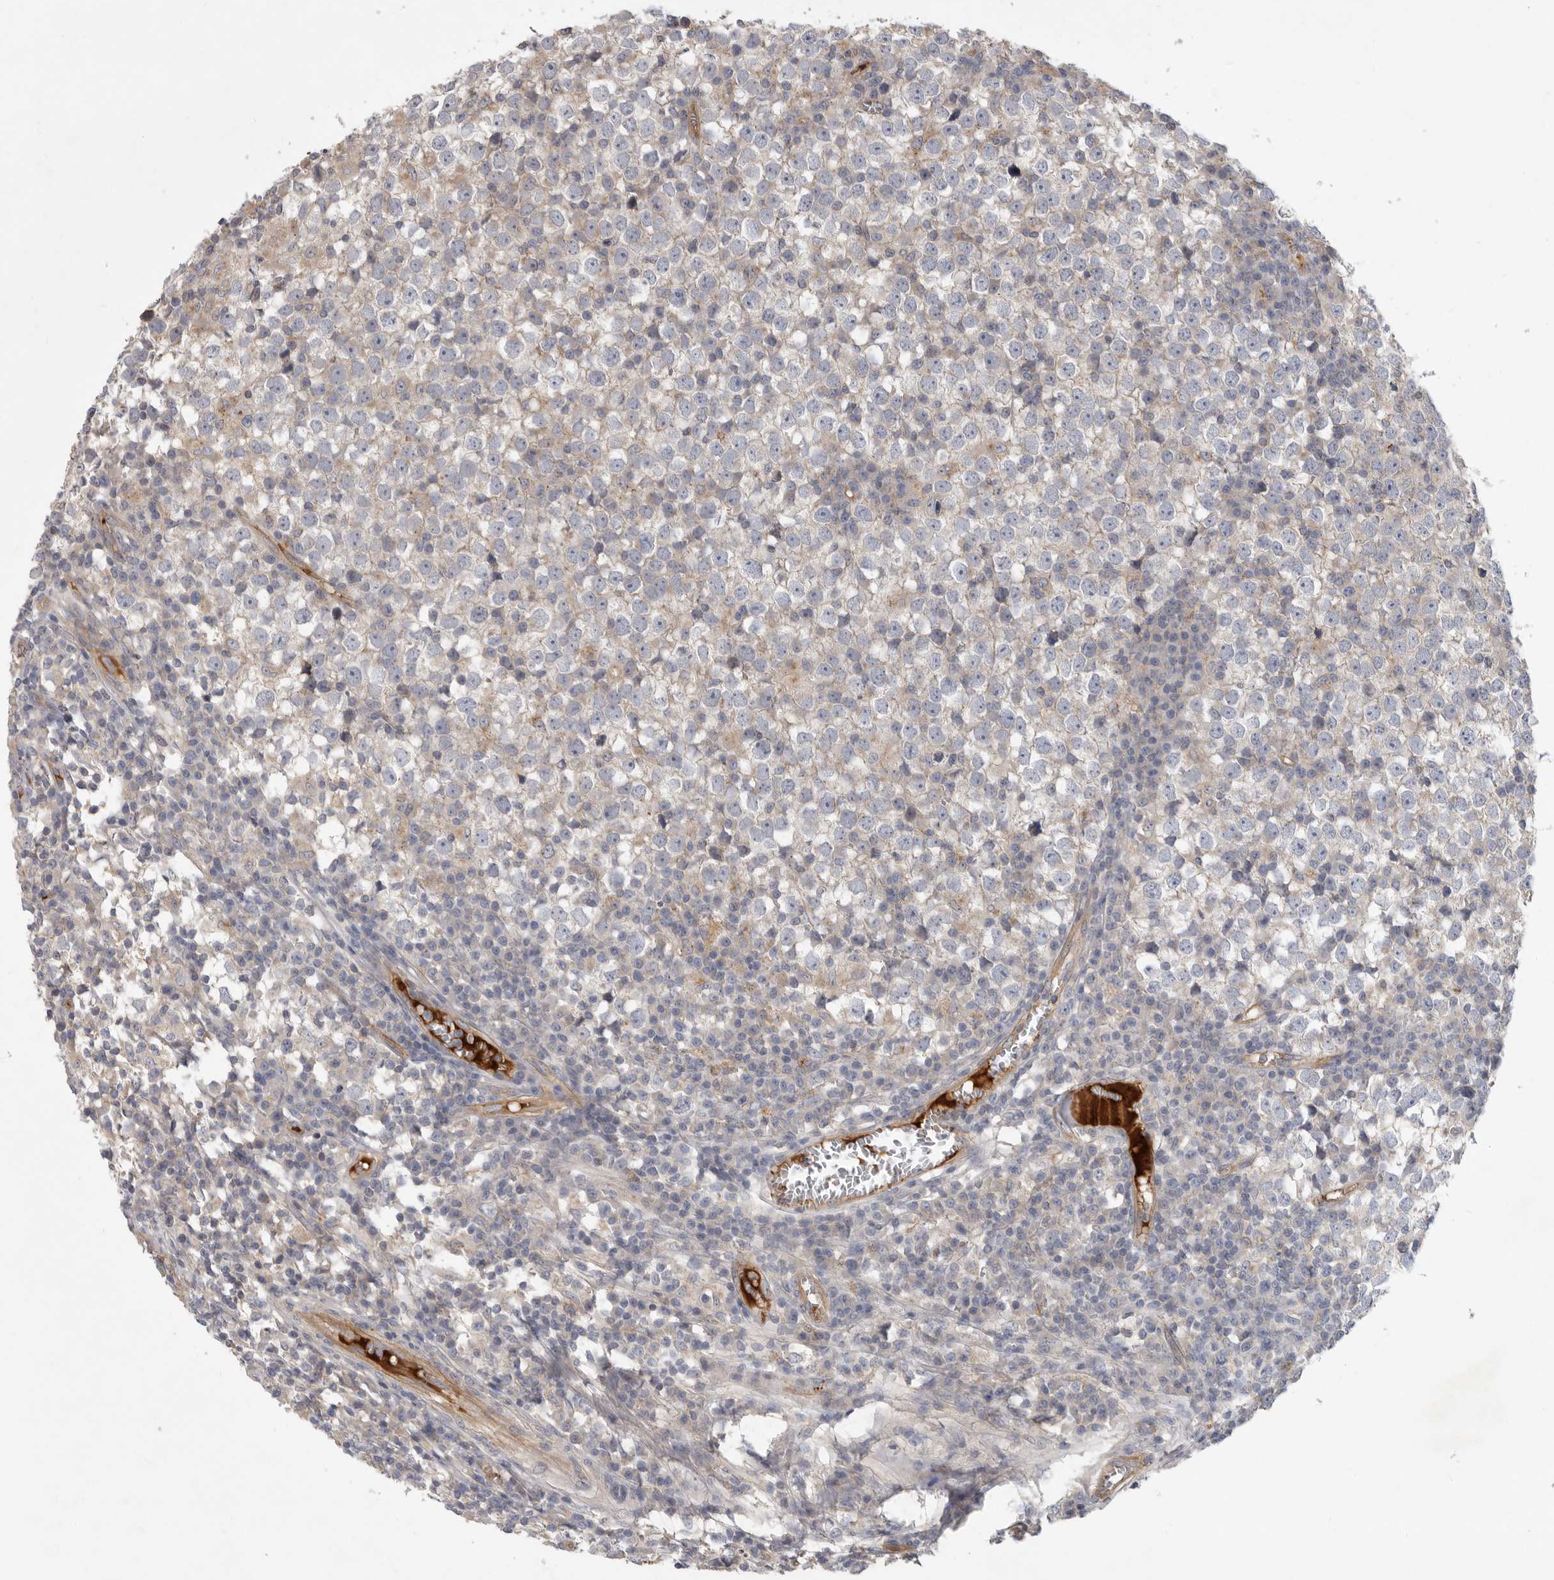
{"staining": {"intensity": "weak", "quantity": "<25%", "location": "cytoplasmic/membranous"}, "tissue": "testis cancer", "cell_type": "Tumor cells", "image_type": "cancer", "snomed": [{"axis": "morphology", "description": "Seminoma, NOS"}, {"axis": "topography", "description": "Testis"}], "caption": "The histopathology image exhibits no staining of tumor cells in seminoma (testis).", "gene": "MLPH", "patient": {"sex": "male", "age": 65}}